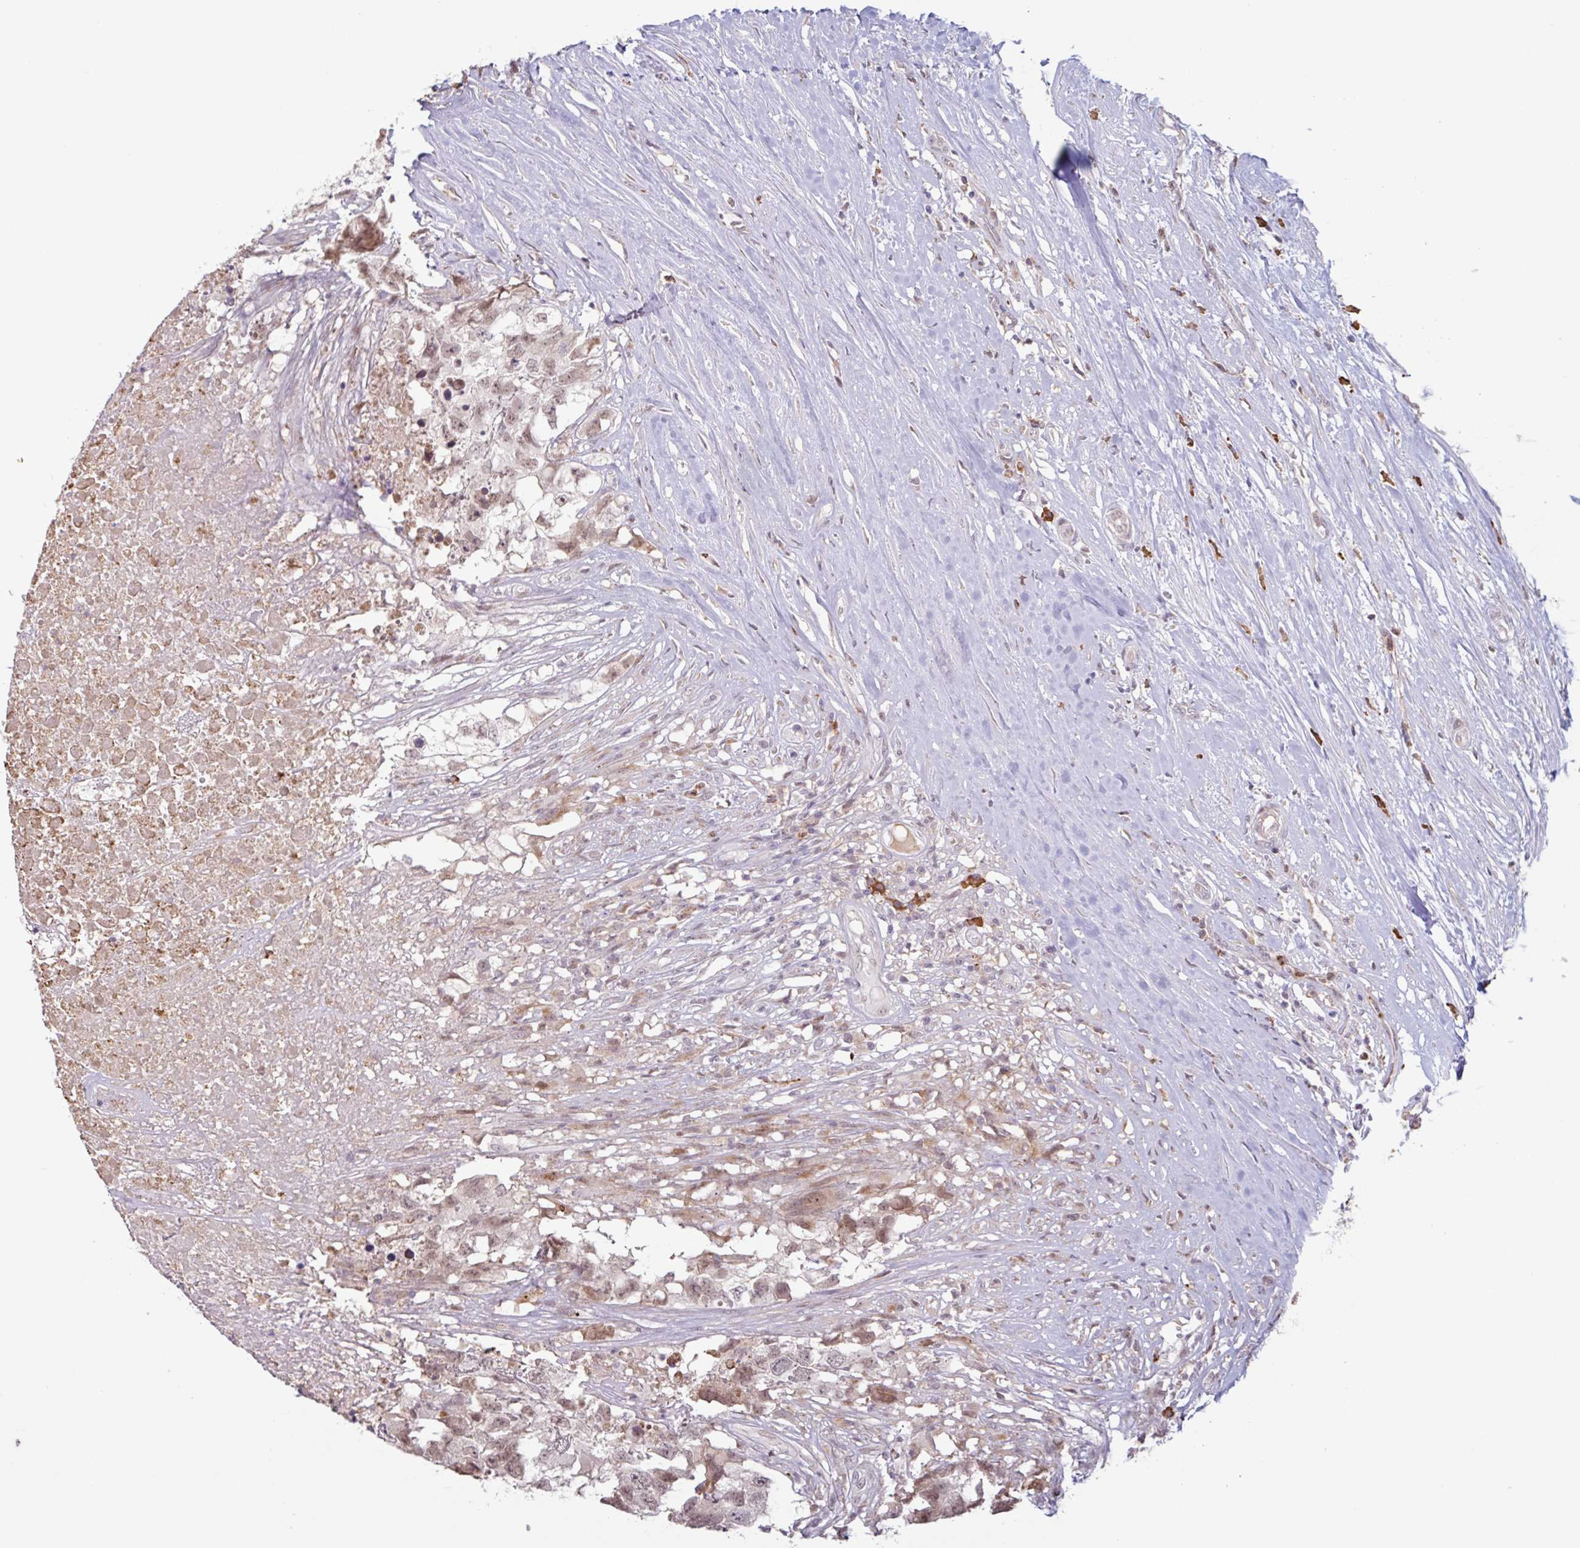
{"staining": {"intensity": "weak", "quantity": ">75%", "location": "nuclear"}, "tissue": "testis cancer", "cell_type": "Tumor cells", "image_type": "cancer", "snomed": [{"axis": "morphology", "description": "Carcinoma, Embryonal, NOS"}, {"axis": "topography", "description": "Testis"}], "caption": "An image of human testis cancer stained for a protein shows weak nuclear brown staining in tumor cells.", "gene": "TAF1D", "patient": {"sex": "male", "age": 83}}